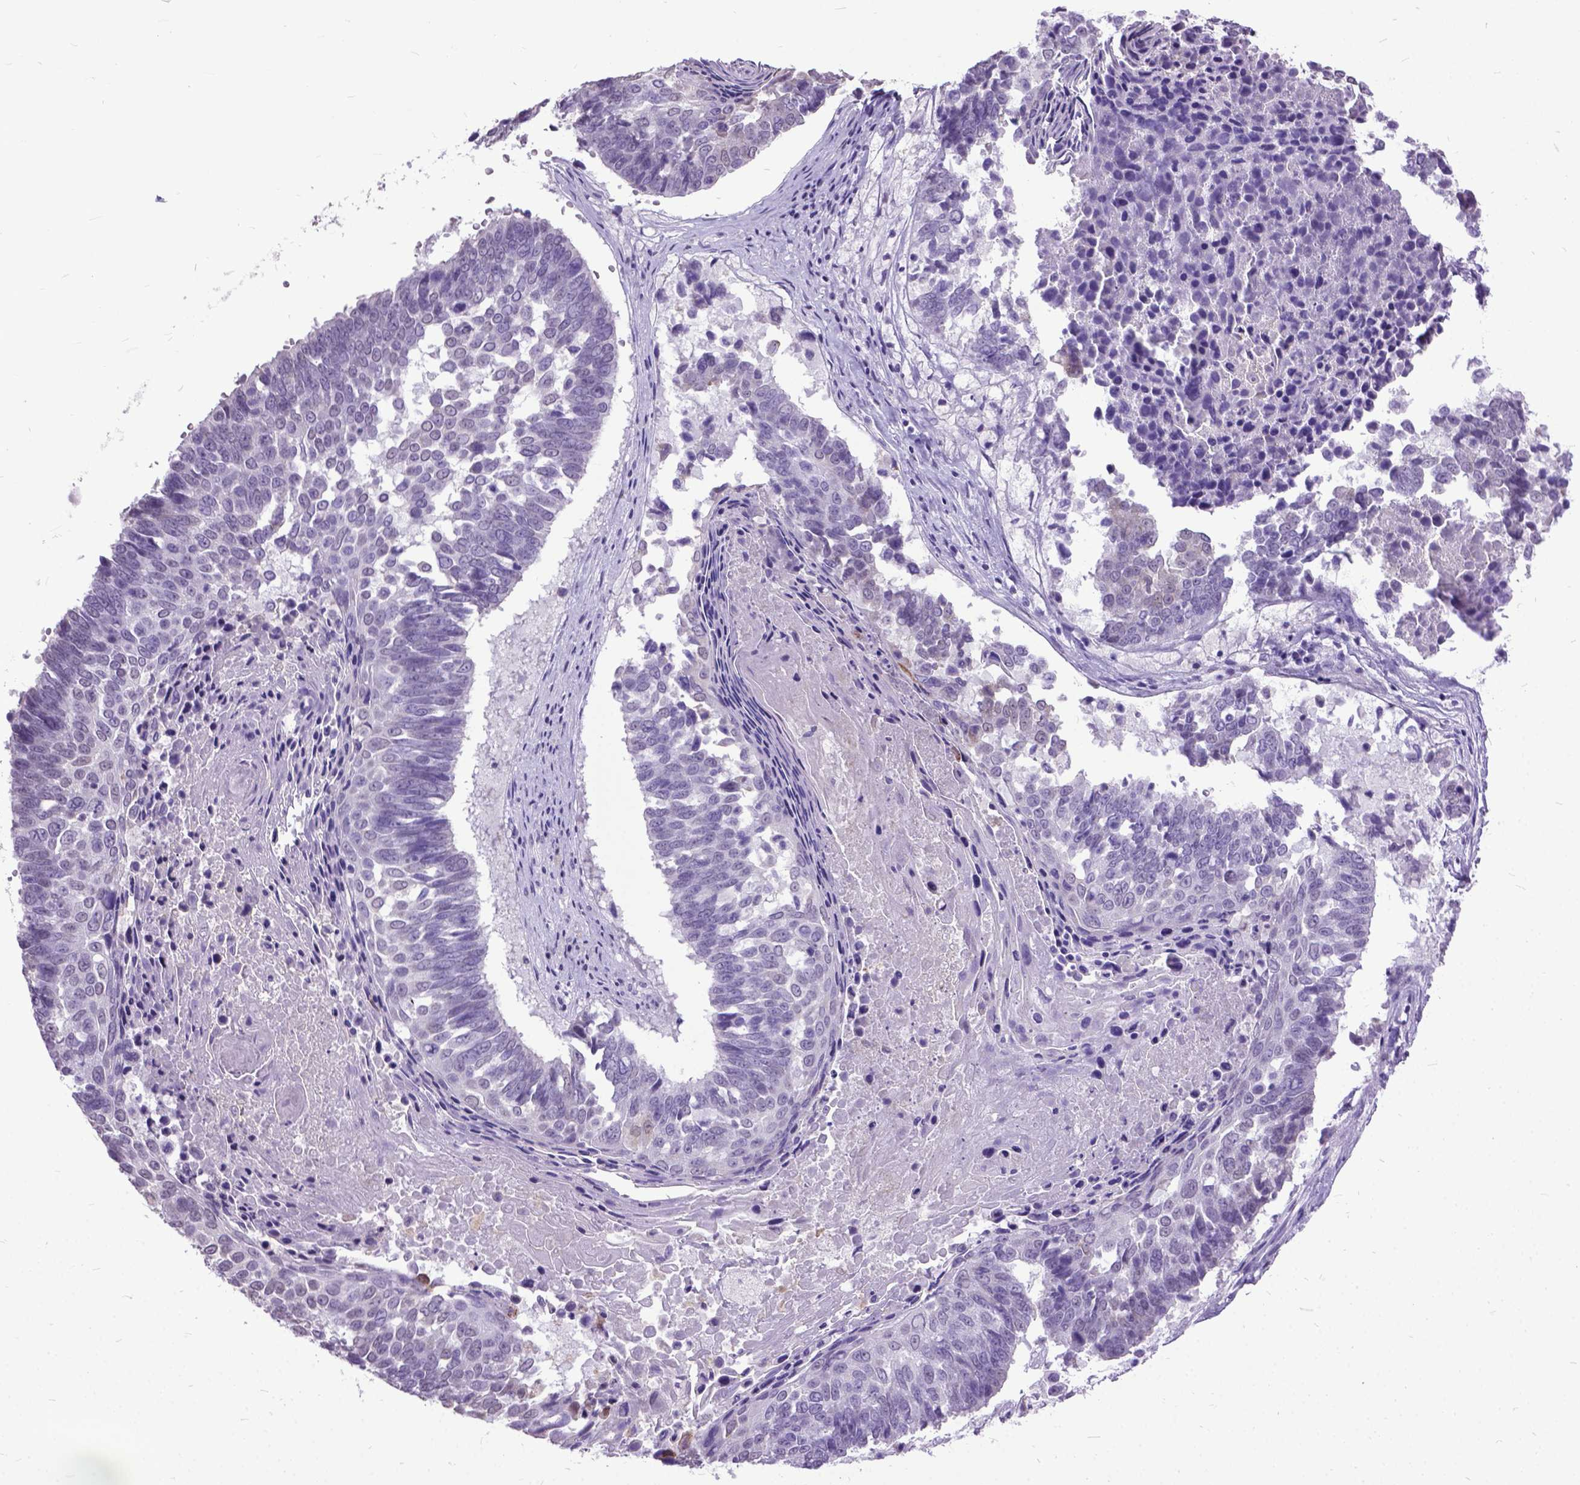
{"staining": {"intensity": "negative", "quantity": "none", "location": "none"}, "tissue": "lung cancer", "cell_type": "Tumor cells", "image_type": "cancer", "snomed": [{"axis": "morphology", "description": "Squamous cell carcinoma, NOS"}, {"axis": "topography", "description": "Lung"}], "caption": "Micrograph shows no significant protein staining in tumor cells of lung squamous cell carcinoma. The staining is performed using DAB (3,3'-diaminobenzidine) brown chromogen with nuclei counter-stained in using hematoxylin.", "gene": "MARCHF10", "patient": {"sex": "male", "age": 73}}